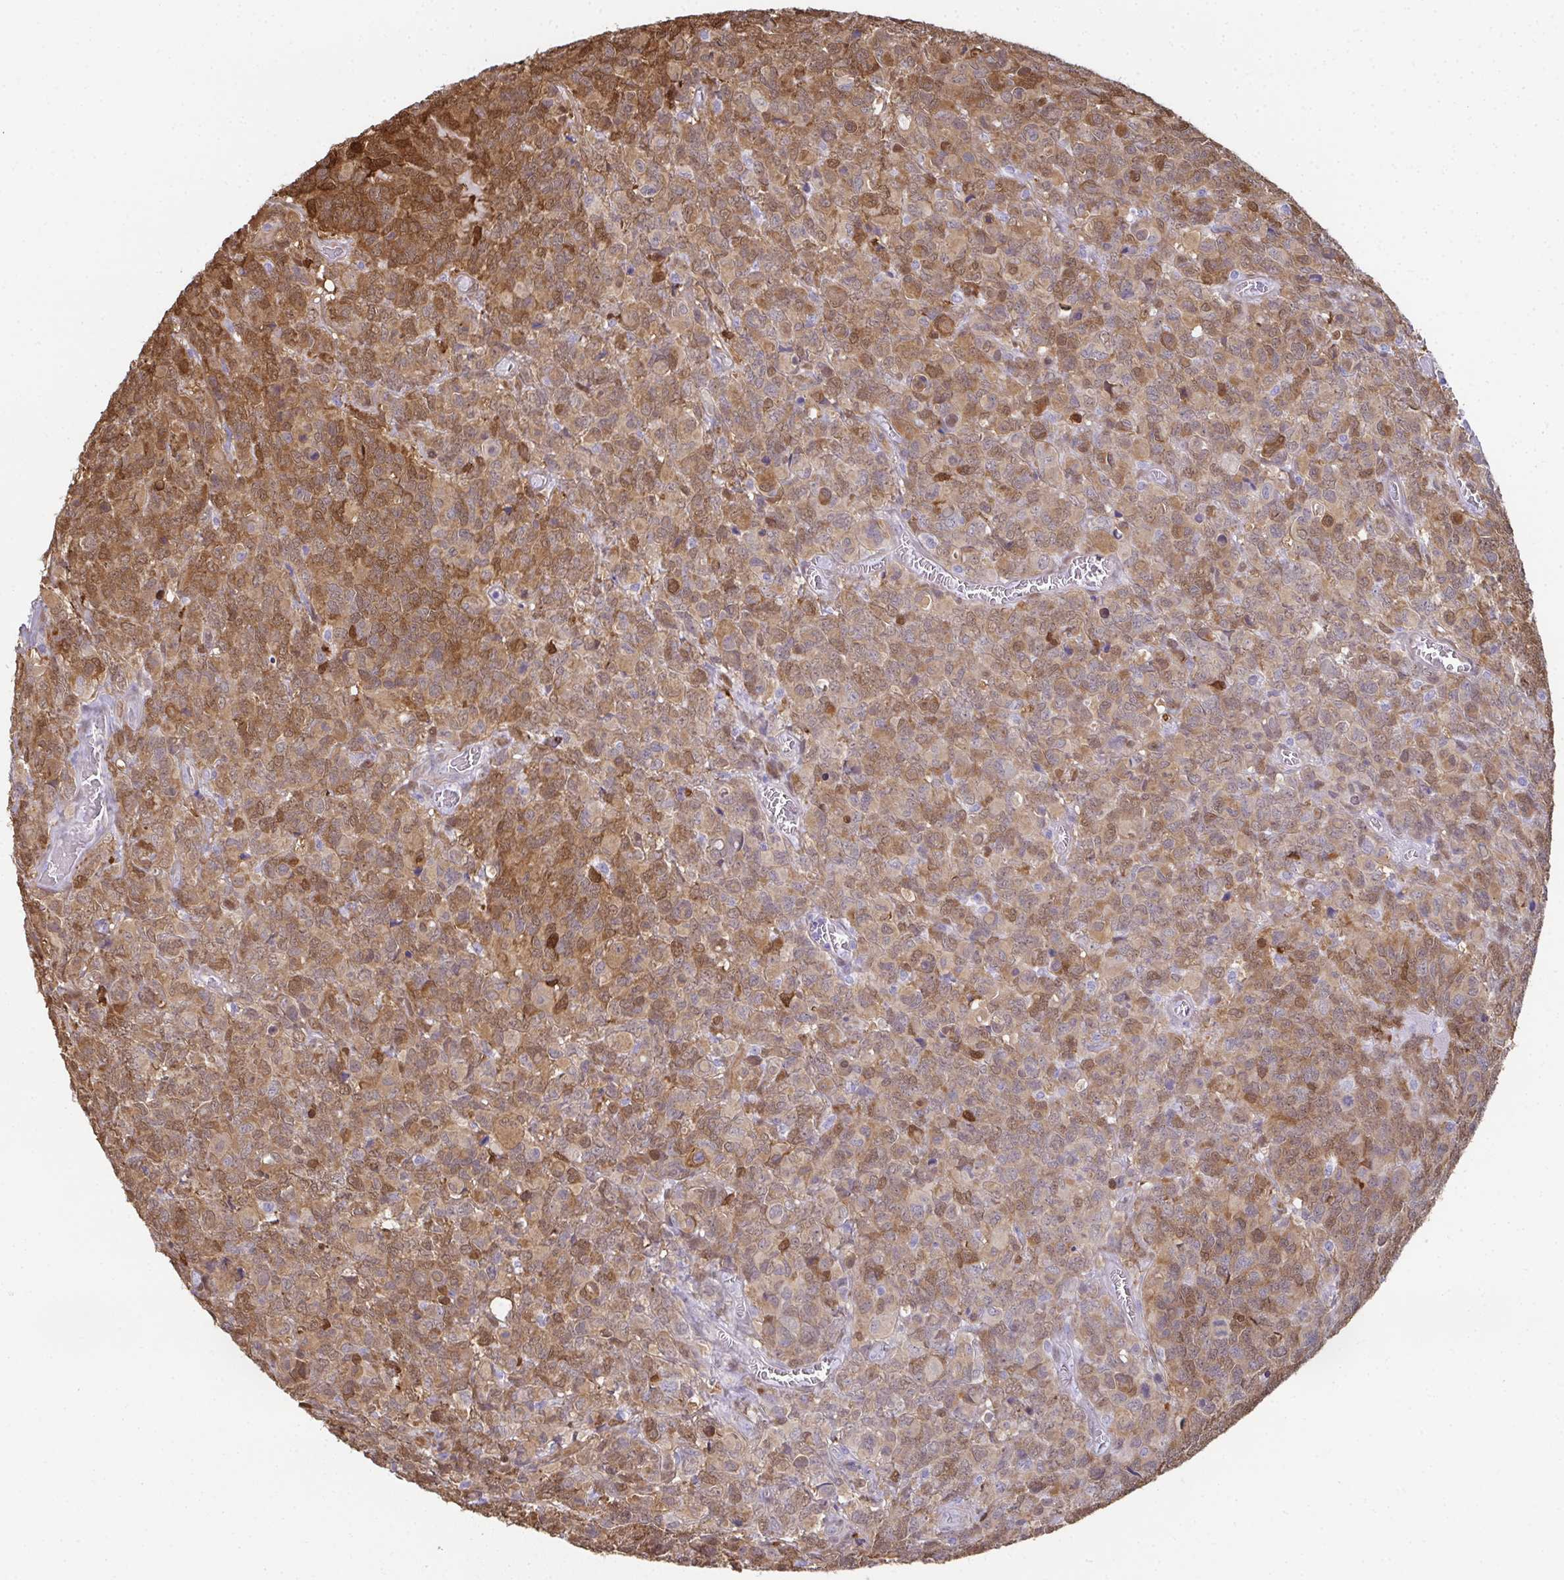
{"staining": {"intensity": "moderate", "quantity": ">75%", "location": "cytoplasmic/membranous,nuclear"}, "tissue": "glioma", "cell_type": "Tumor cells", "image_type": "cancer", "snomed": [{"axis": "morphology", "description": "Glioma, malignant, High grade"}, {"axis": "topography", "description": "Brain"}], "caption": "Protein expression analysis of glioma shows moderate cytoplasmic/membranous and nuclear staining in approximately >75% of tumor cells.", "gene": "RBP1", "patient": {"sex": "male", "age": 39}}